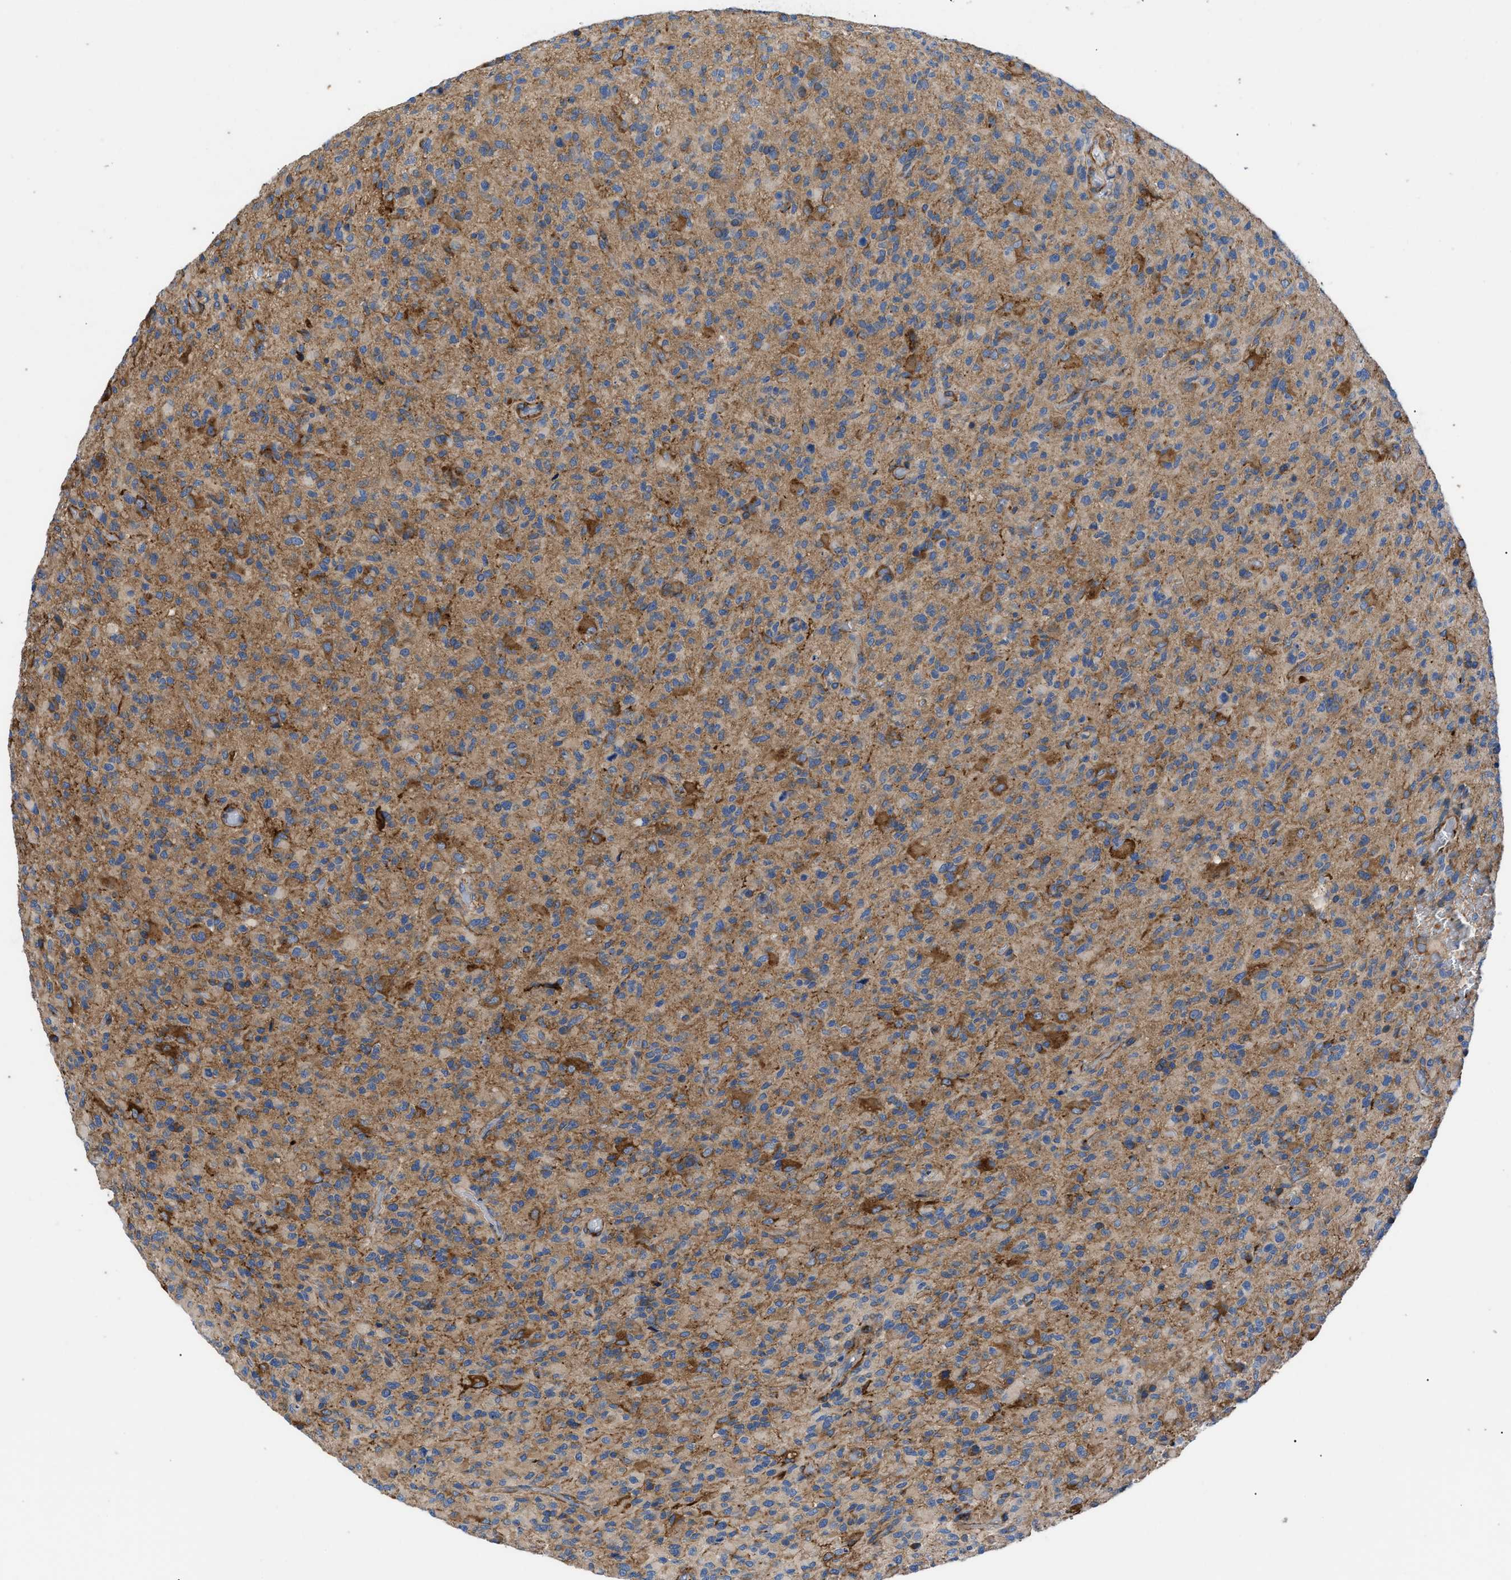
{"staining": {"intensity": "moderate", "quantity": ">75%", "location": "cytoplasmic/membranous"}, "tissue": "glioma", "cell_type": "Tumor cells", "image_type": "cancer", "snomed": [{"axis": "morphology", "description": "Glioma, malignant, High grade"}, {"axis": "topography", "description": "Brain"}], "caption": "Malignant glioma (high-grade) tissue reveals moderate cytoplasmic/membranous positivity in approximately >75% of tumor cells The protein of interest is shown in brown color, while the nuclei are stained blue.", "gene": "HSPB8", "patient": {"sex": "male", "age": 71}}